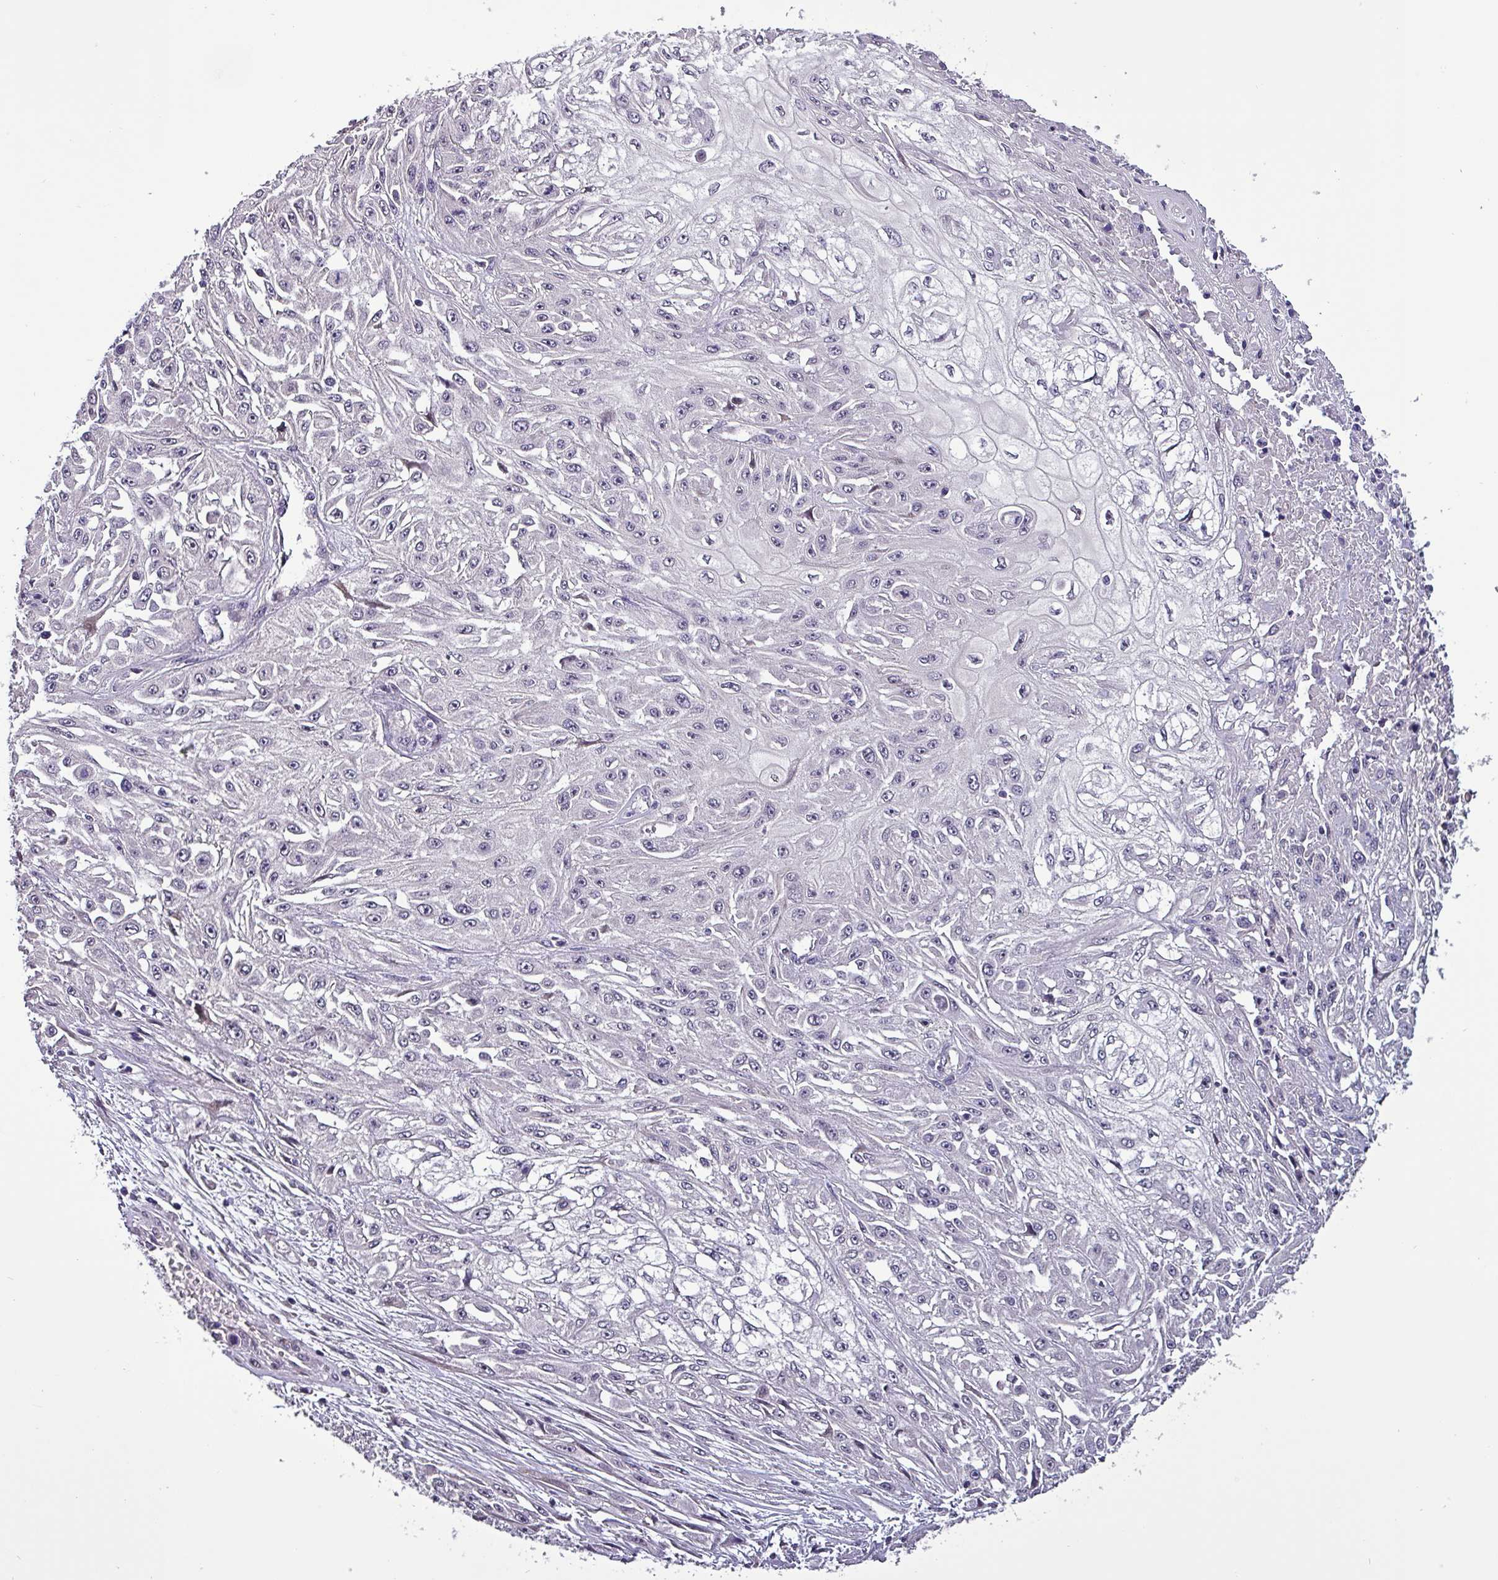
{"staining": {"intensity": "negative", "quantity": "none", "location": "none"}, "tissue": "skin cancer", "cell_type": "Tumor cells", "image_type": "cancer", "snomed": [{"axis": "morphology", "description": "Squamous cell carcinoma, NOS"}, {"axis": "morphology", "description": "Squamous cell carcinoma, metastatic, NOS"}, {"axis": "topography", "description": "Skin"}, {"axis": "topography", "description": "Lymph node"}], "caption": "Tumor cells show no significant expression in skin squamous cell carcinoma.", "gene": "GRAPL", "patient": {"sex": "male", "age": 75}}